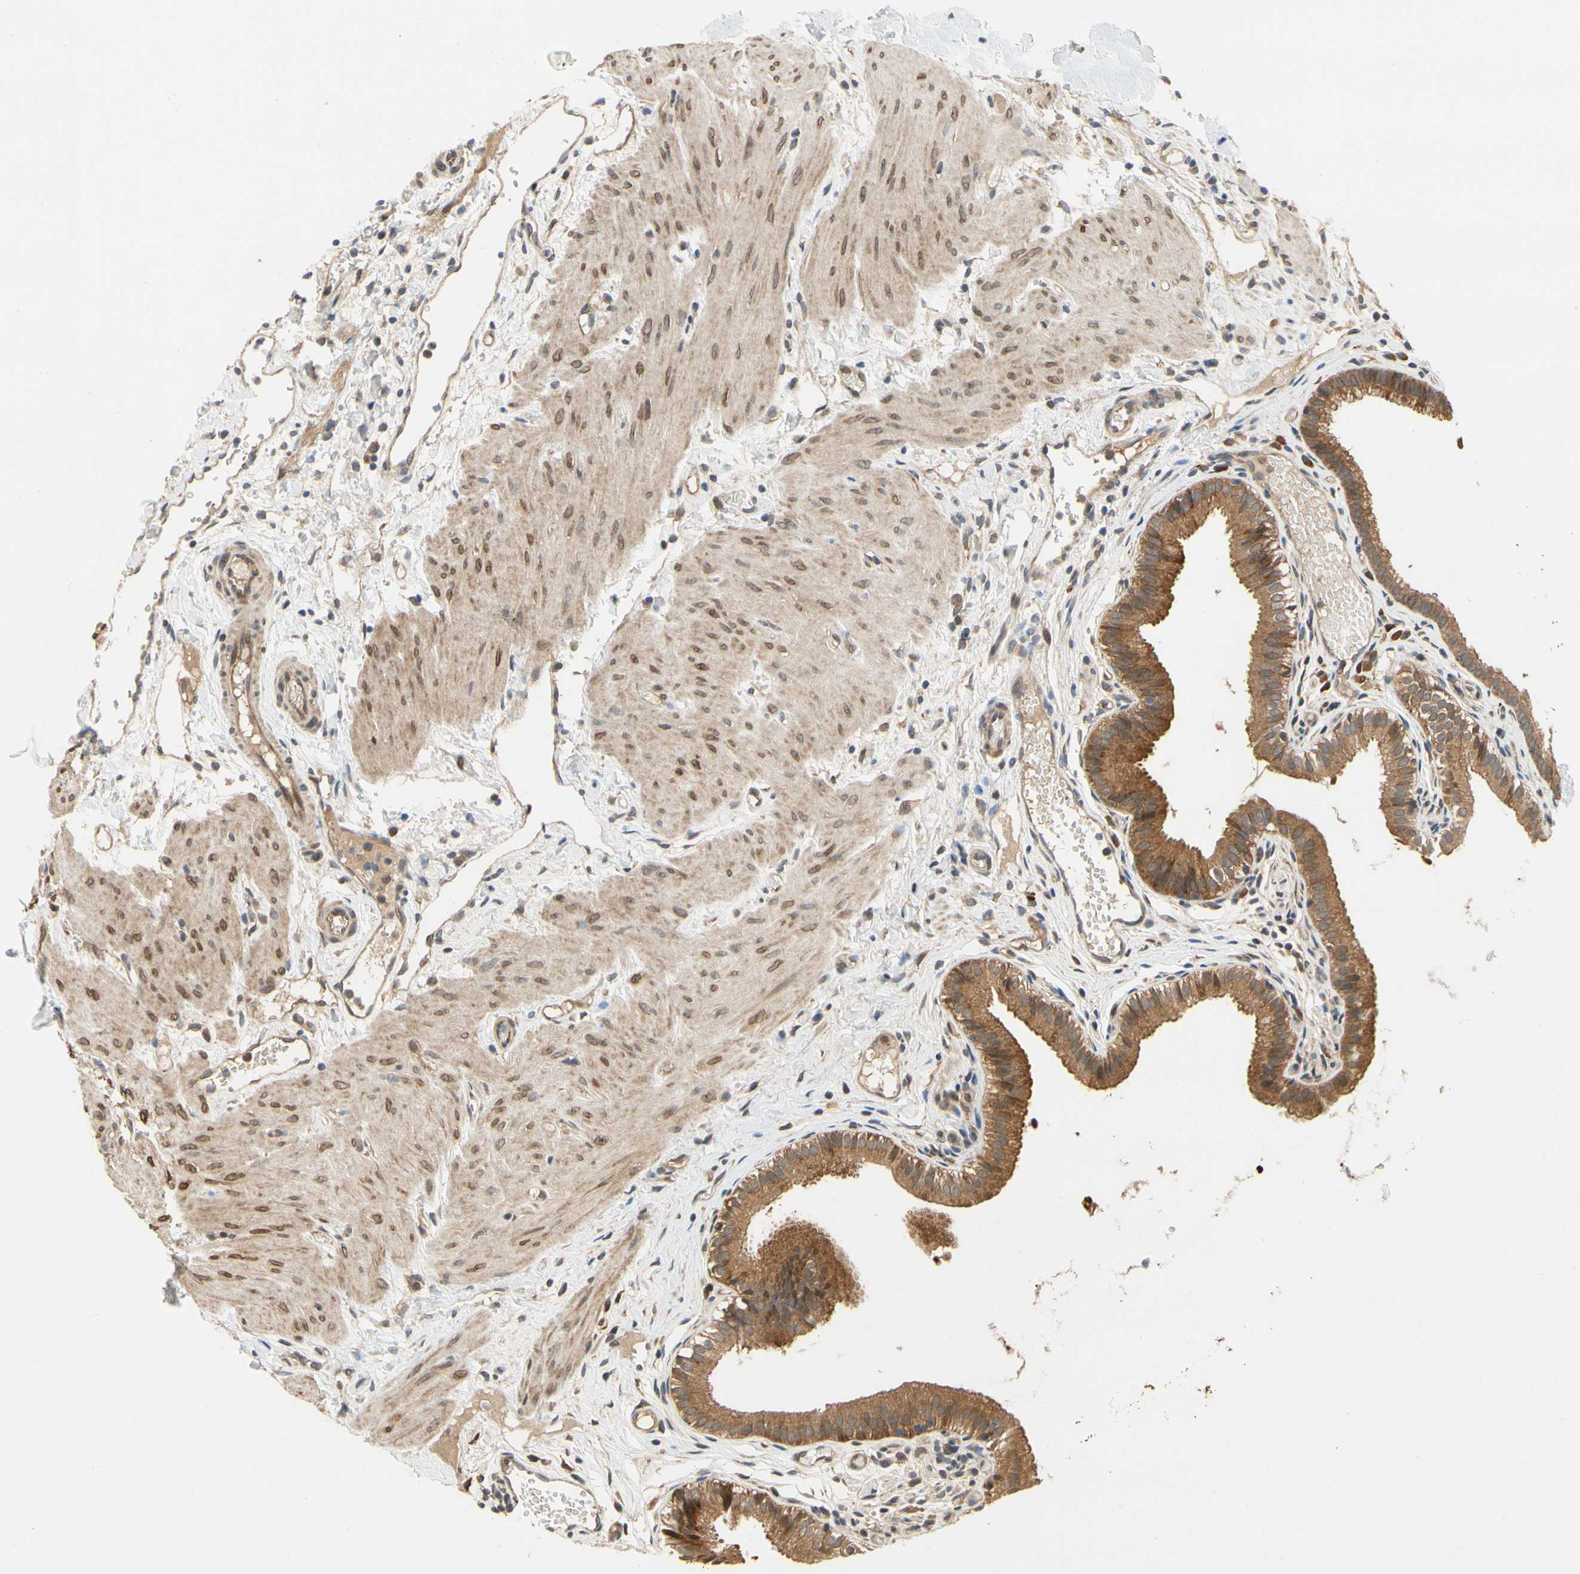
{"staining": {"intensity": "strong", "quantity": ">75%", "location": "cytoplasmic/membranous"}, "tissue": "gallbladder", "cell_type": "Glandular cells", "image_type": "normal", "snomed": [{"axis": "morphology", "description": "Normal tissue, NOS"}, {"axis": "topography", "description": "Gallbladder"}], "caption": "Immunohistochemistry (IHC) histopathology image of unremarkable gallbladder stained for a protein (brown), which reveals high levels of strong cytoplasmic/membranous expression in approximately >75% of glandular cells.", "gene": "TDRP", "patient": {"sex": "female", "age": 26}}